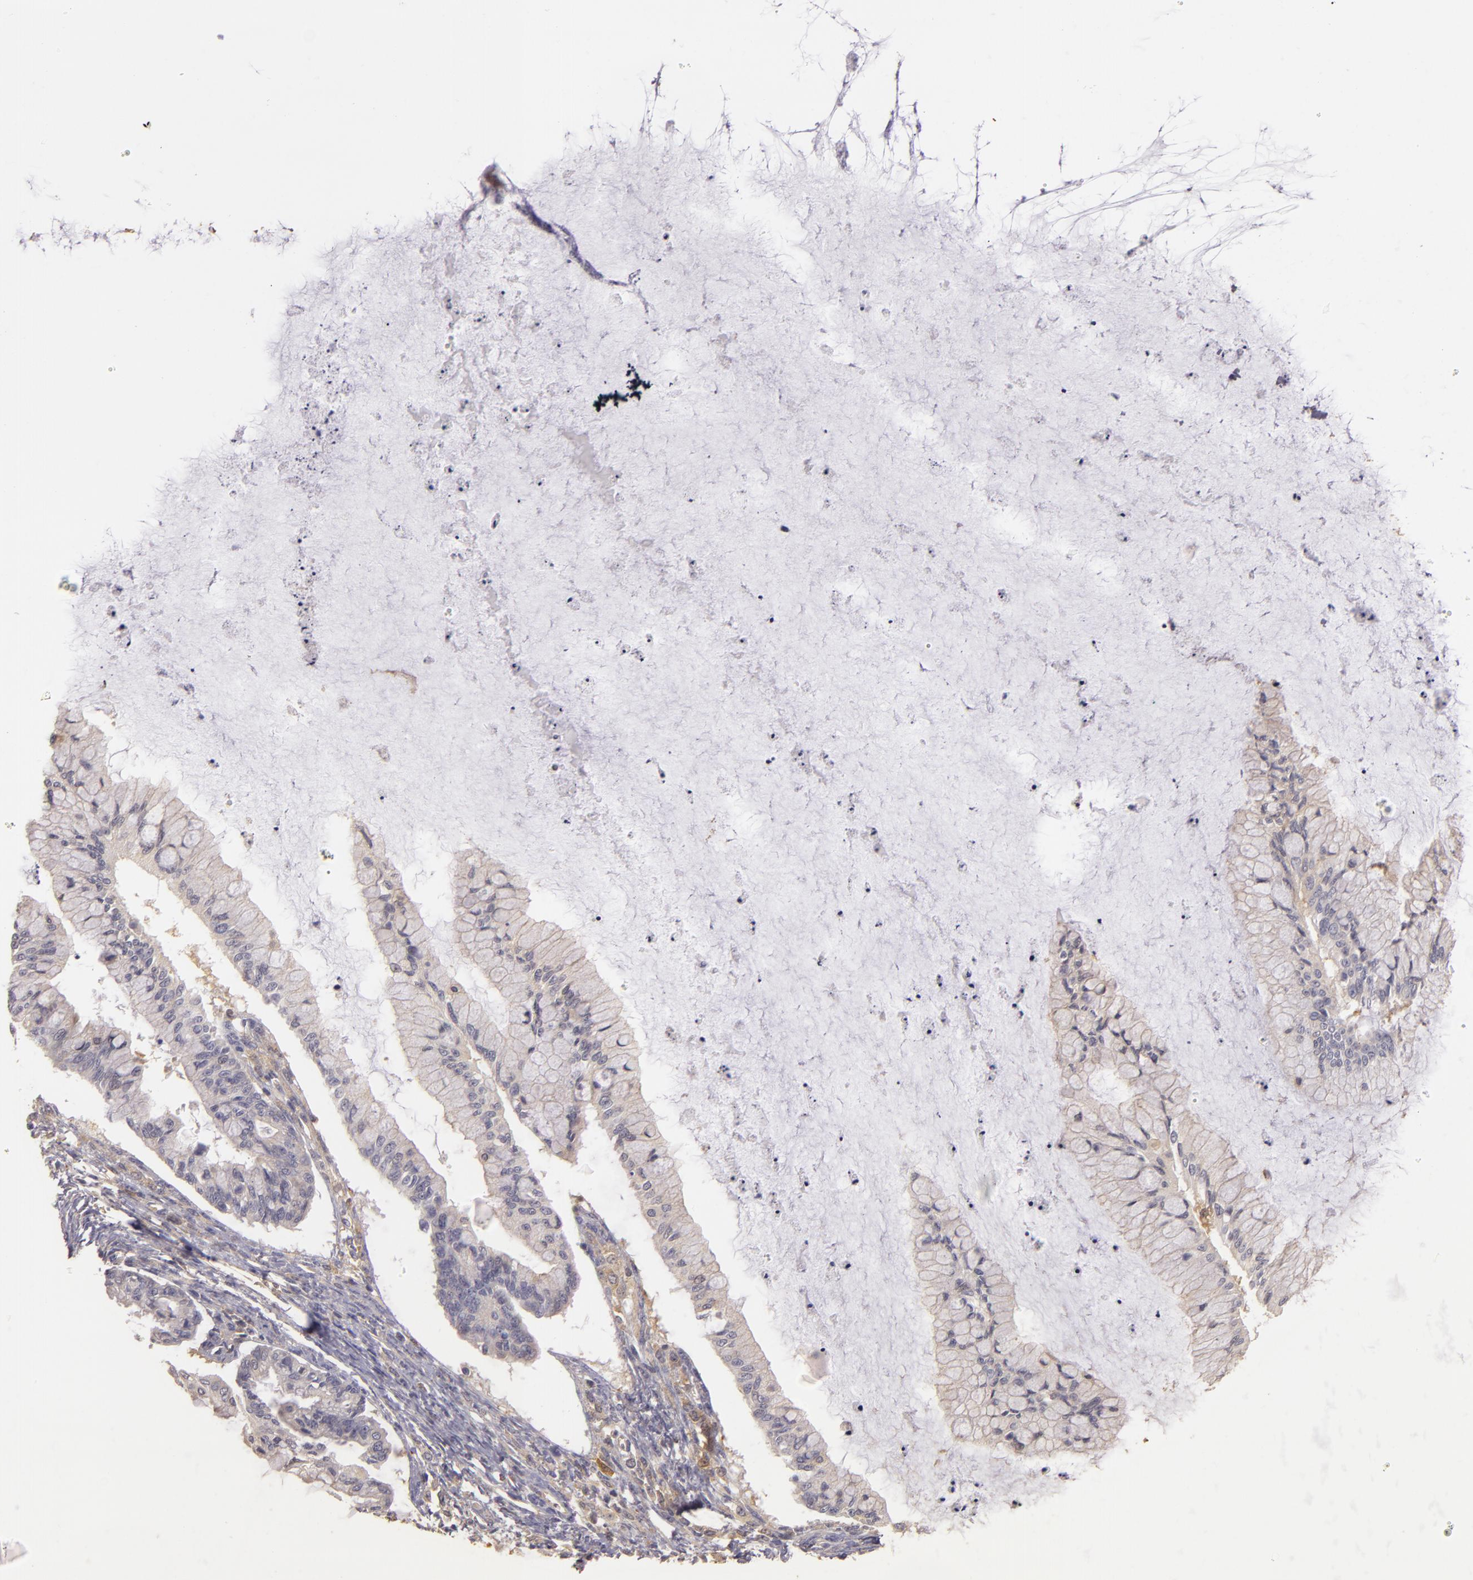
{"staining": {"intensity": "negative", "quantity": "none", "location": "none"}, "tissue": "ovarian cancer", "cell_type": "Tumor cells", "image_type": "cancer", "snomed": [{"axis": "morphology", "description": "Cystadenocarcinoma, mucinous, NOS"}, {"axis": "topography", "description": "Ovary"}], "caption": "Ovarian cancer (mucinous cystadenocarcinoma) stained for a protein using immunohistochemistry (IHC) shows no positivity tumor cells.", "gene": "TOM1", "patient": {"sex": "female", "age": 57}}